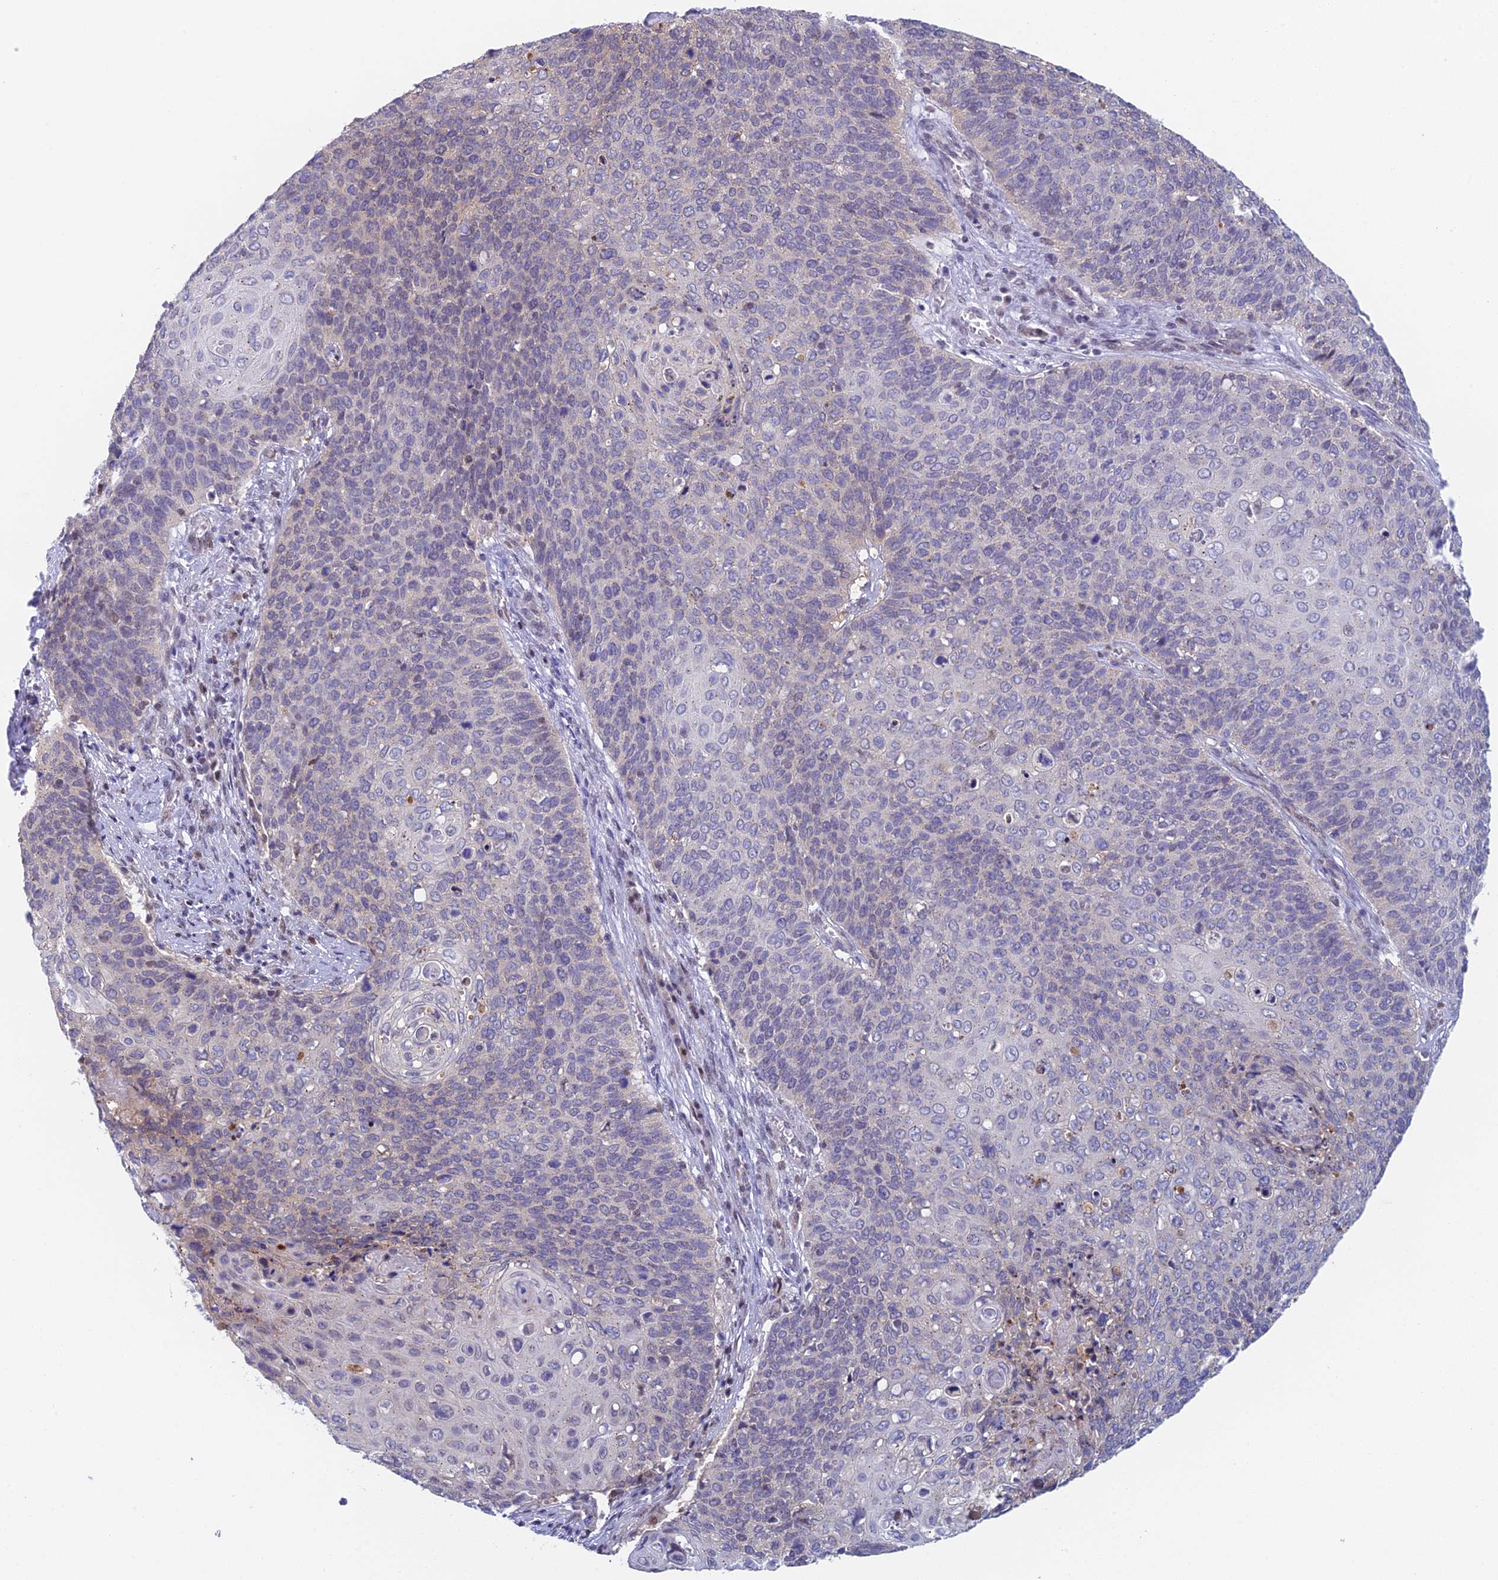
{"staining": {"intensity": "negative", "quantity": "none", "location": "none"}, "tissue": "cervical cancer", "cell_type": "Tumor cells", "image_type": "cancer", "snomed": [{"axis": "morphology", "description": "Squamous cell carcinoma, NOS"}, {"axis": "topography", "description": "Cervix"}], "caption": "Immunohistochemistry (IHC) micrograph of neoplastic tissue: human cervical cancer (squamous cell carcinoma) stained with DAB shows no significant protein staining in tumor cells.", "gene": "MRPL17", "patient": {"sex": "female", "age": 39}}